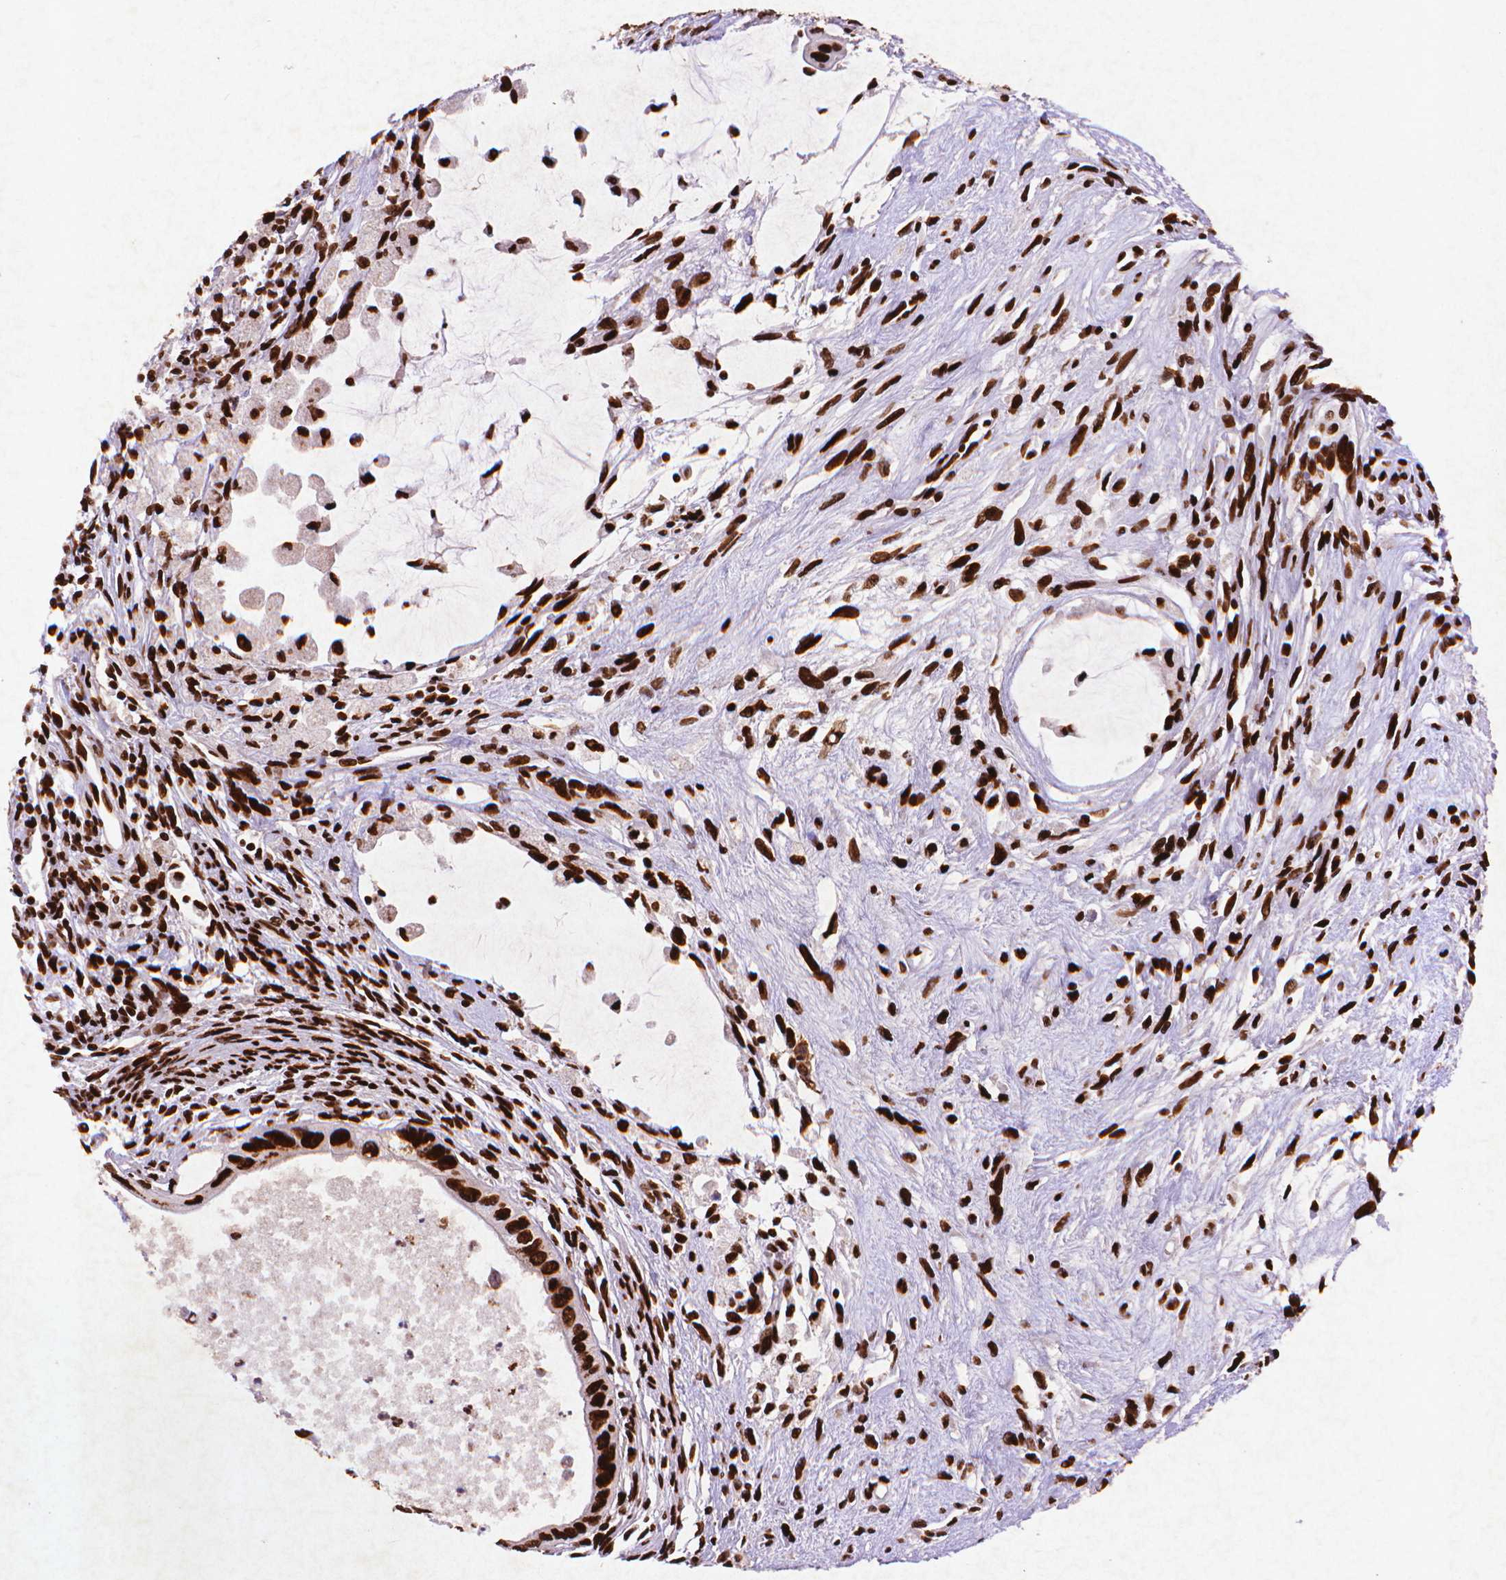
{"staining": {"intensity": "strong", "quantity": ">75%", "location": "nuclear"}, "tissue": "testis cancer", "cell_type": "Tumor cells", "image_type": "cancer", "snomed": [{"axis": "morphology", "description": "Carcinoma, Embryonal, NOS"}, {"axis": "topography", "description": "Testis"}], "caption": "DAB (3,3'-diaminobenzidine) immunohistochemical staining of human embryonal carcinoma (testis) demonstrates strong nuclear protein positivity in about >75% of tumor cells.", "gene": "CITED2", "patient": {"sex": "male", "age": 37}}